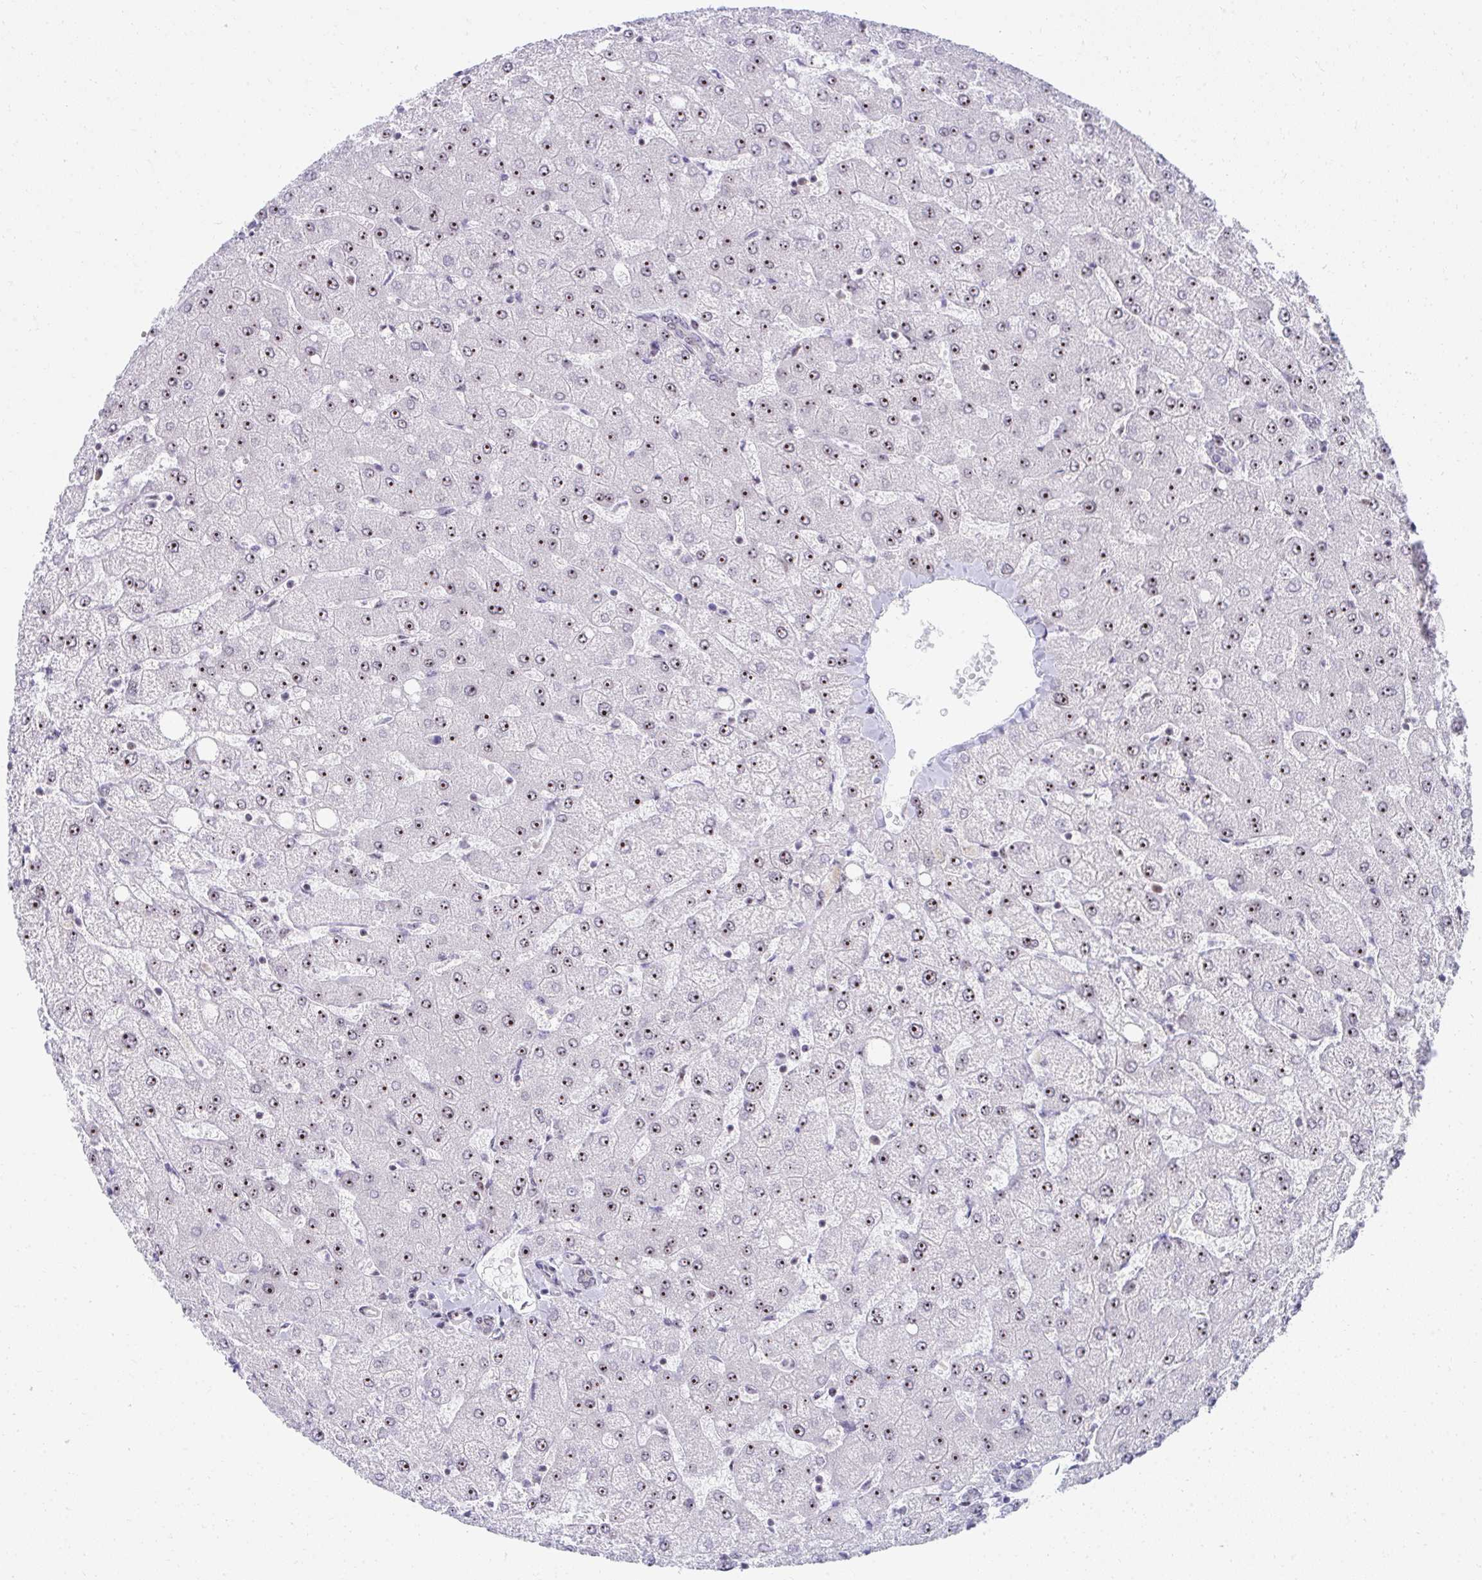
{"staining": {"intensity": "moderate", "quantity": "<25%", "location": "nuclear"}, "tissue": "liver", "cell_type": "Cholangiocytes", "image_type": "normal", "snomed": [{"axis": "morphology", "description": "Normal tissue, NOS"}, {"axis": "topography", "description": "Liver"}], "caption": "Protein staining exhibits moderate nuclear staining in approximately <25% of cholangiocytes in benign liver.", "gene": "HIRA", "patient": {"sex": "female", "age": 54}}